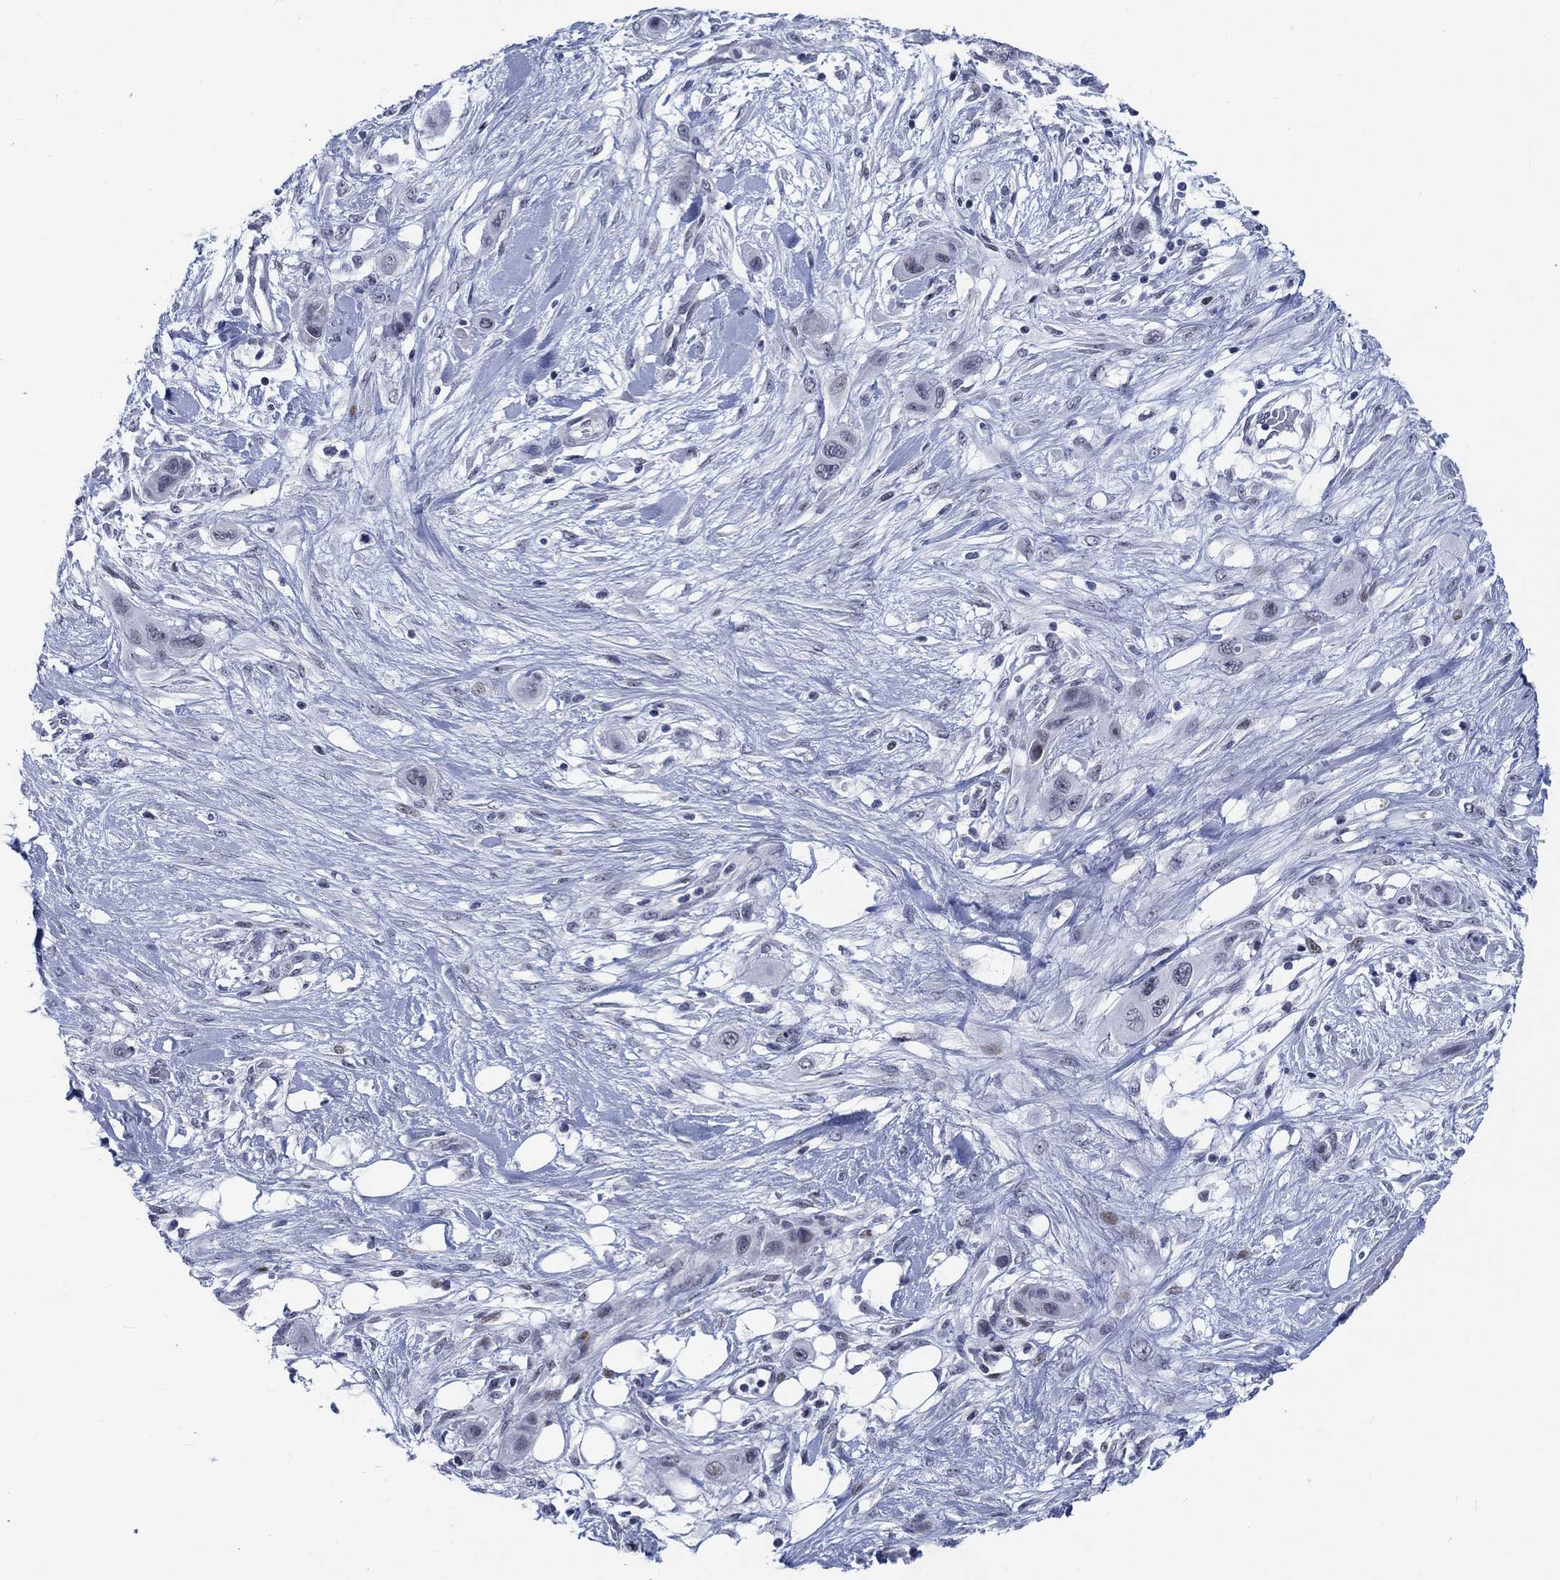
{"staining": {"intensity": "weak", "quantity": "<25%", "location": "nuclear"}, "tissue": "skin cancer", "cell_type": "Tumor cells", "image_type": "cancer", "snomed": [{"axis": "morphology", "description": "Squamous cell carcinoma, NOS"}, {"axis": "topography", "description": "Skin"}], "caption": "Tumor cells show no significant expression in skin squamous cell carcinoma.", "gene": "NEU3", "patient": {"sex": "male", "age": 79}}